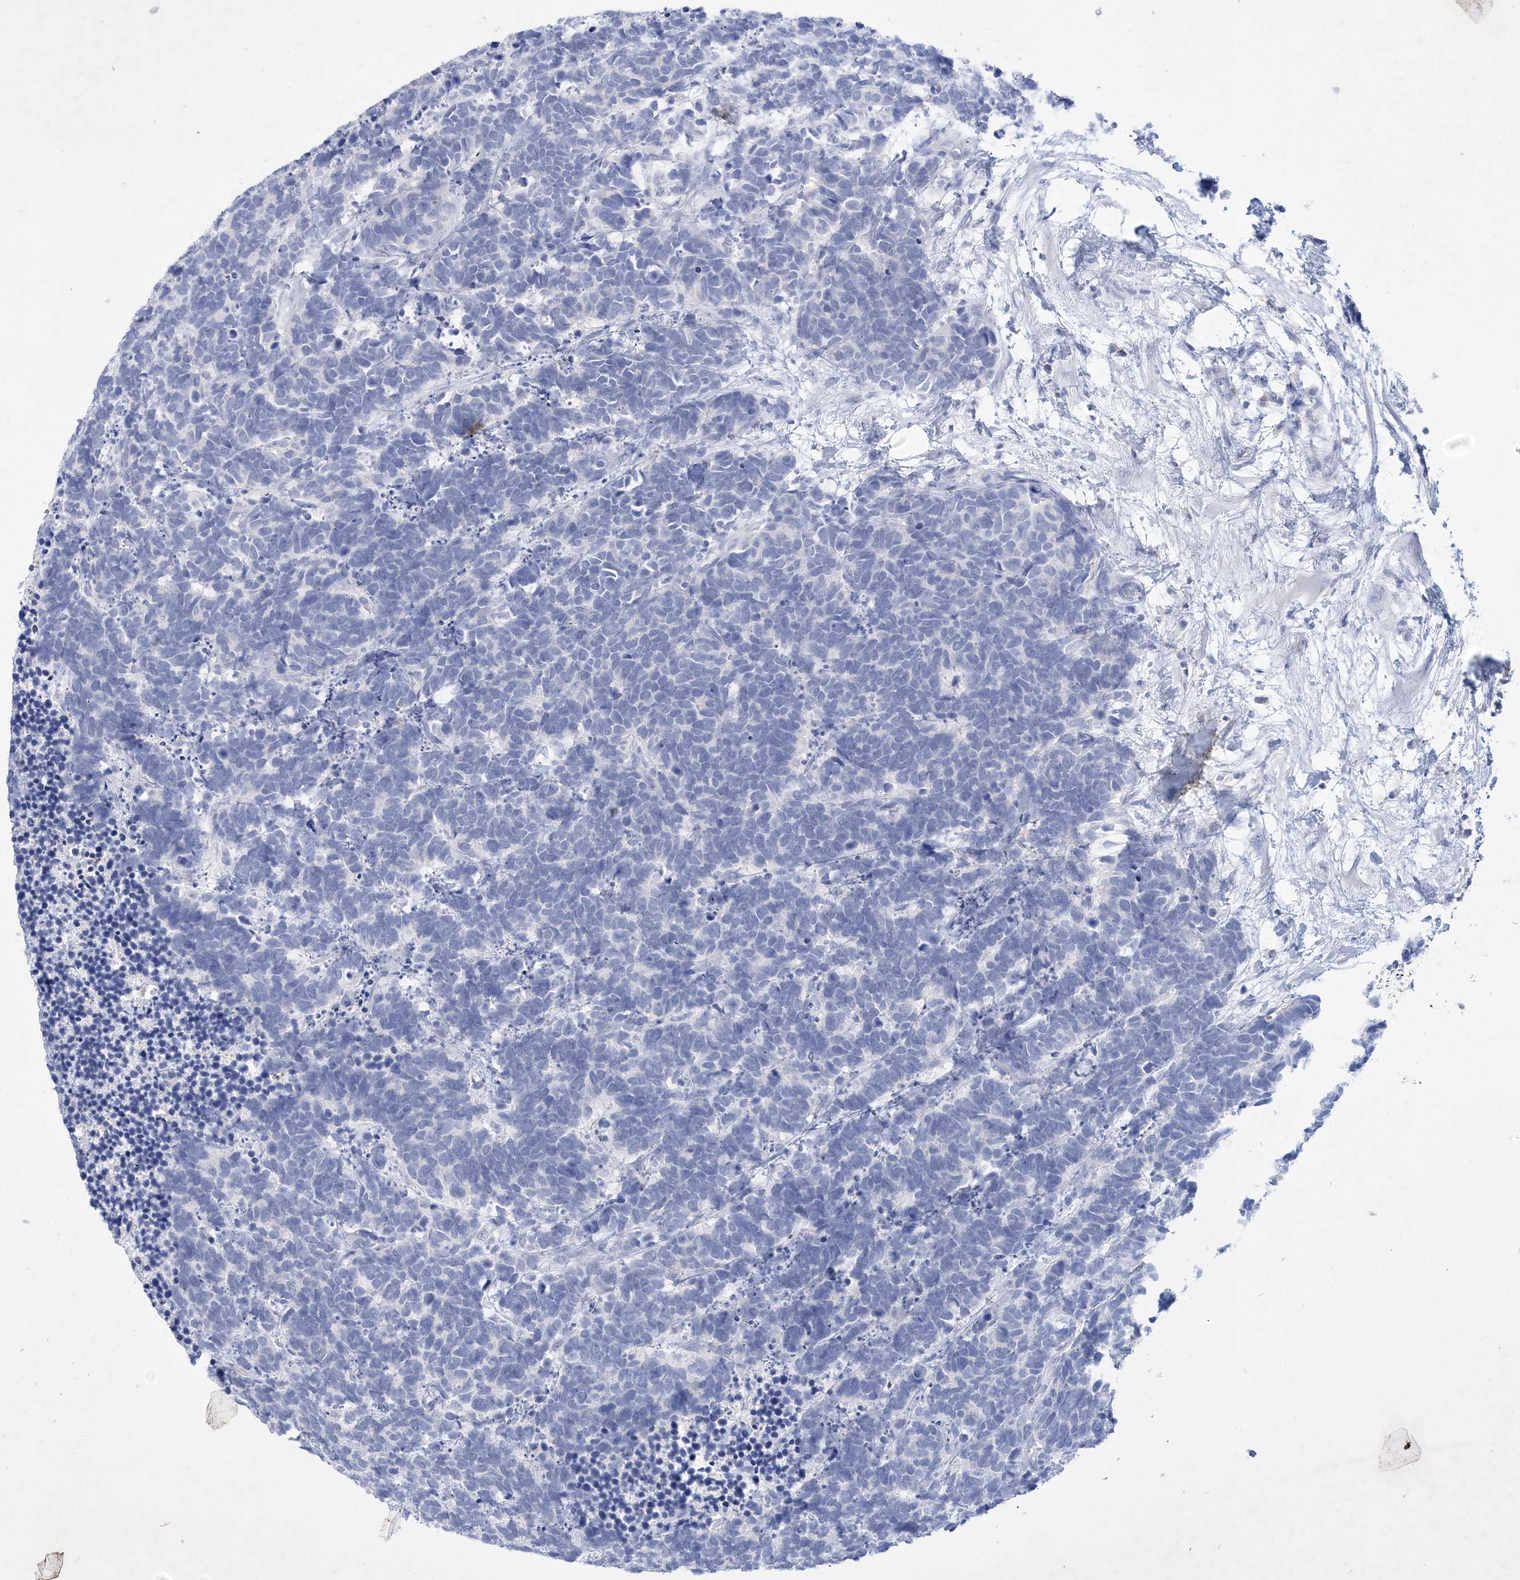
{"staining": {"intensity": "negative", "quantity": "none", "location": "none"}, "tissue": "carcinoid", "cell_type": "Tumor cells", "image_type": "cancer", "snomed": [{"axis": "morphology", "description": "Carcinoma, NOS"}, {"axis": "morphology", "description": "Carcinoid, malignant, NOS"}, {"axis": "topography", "description": "Urinary bladder"}], "caption": "IHC of human carcinoma shows no expression in tumor cells.", "gene": "COPS8", "patient": {"sex": "male", "age": 57}}